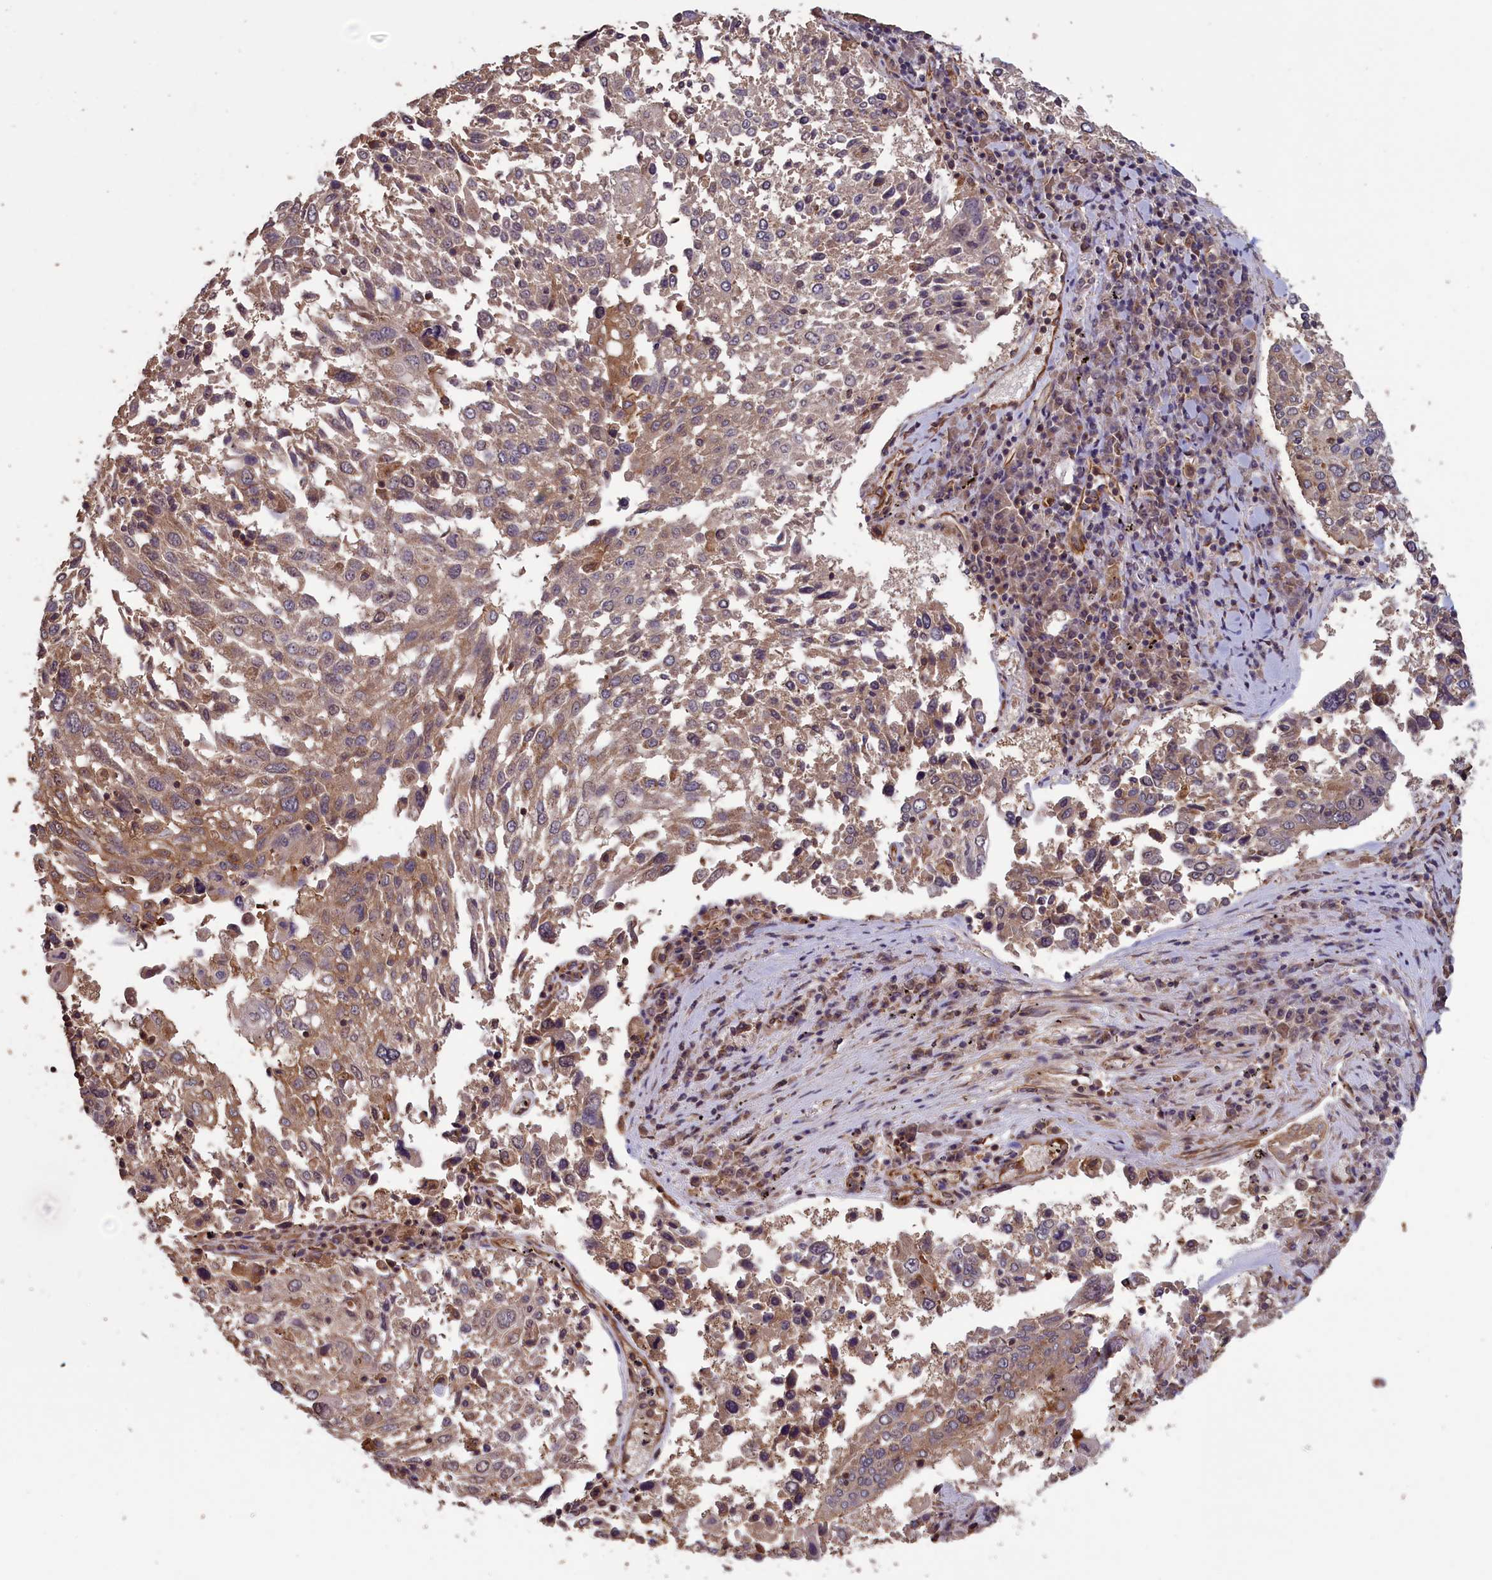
{"staining": {"intensity": "weak", "quantity": "25%-75%", "location": "cytoplasmic/membranous"}, "tissue": "lung cancer", "cell_type": "Tumor cells", "image_type": "cancer", "snomed": [{"axis": "morphology", "description": "Squamous cell carcinoma, NOS"}, {"axis": "topography", "description": "Lung"}], "caption": "A brown stain shows weak cytoplasmic/membranous staining of a protein in lung cancer tumor cells.", "gene": "DAPK3", "patient": {"sex": "male", "age": 65}}